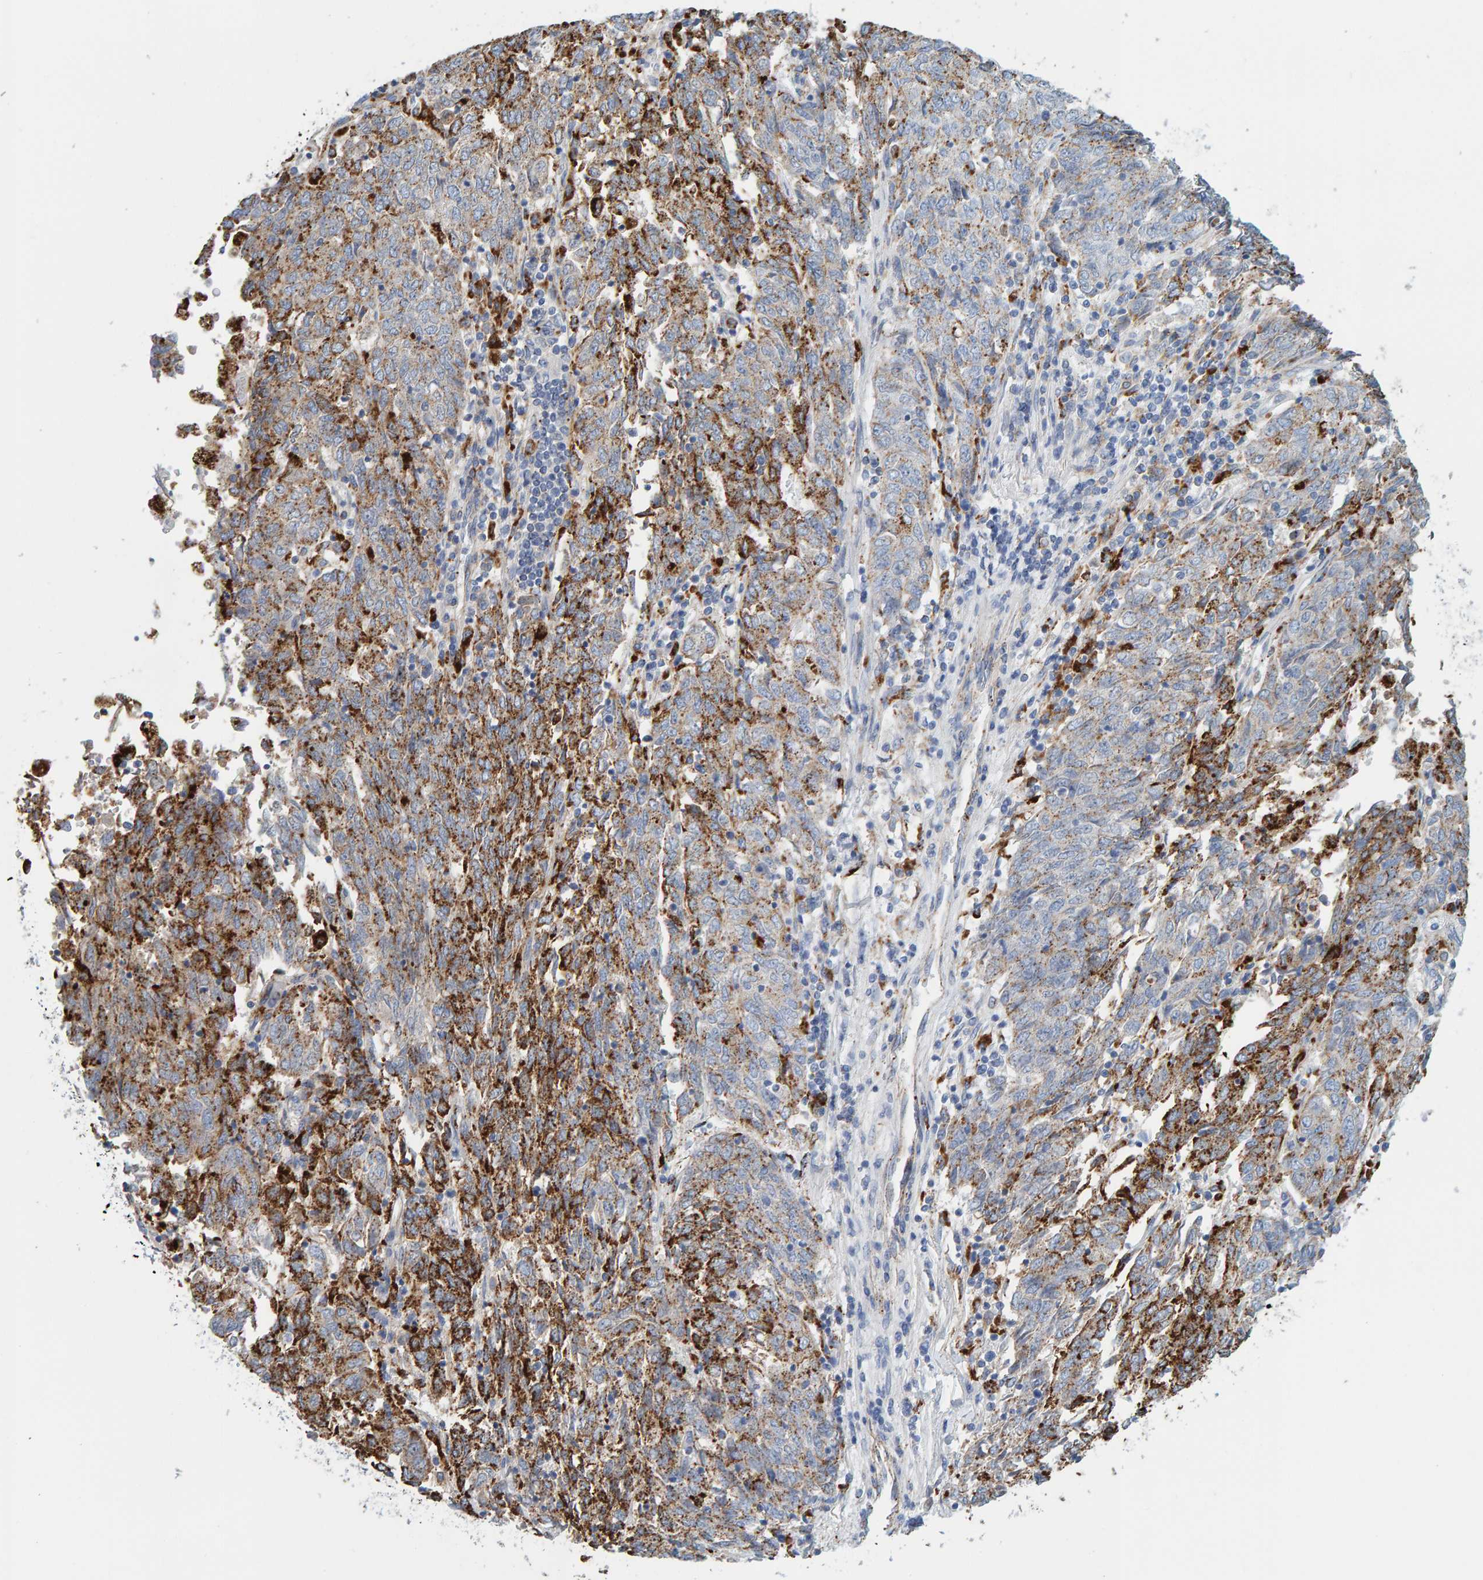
{"staining": {"intensity": "moderate", "quantity": ">75%", "location": "cytoplasmic/membranous"}, "tissue": "endometrial cancer", "cell_type": "Tumor cells", "image_type": "cancer", "snomed": [{"axis": "morphology", "description": "Adenocarcinoma, NOS"}, {"axis": "topography", "description": "Endometrium"}], "caption": "Endometrial cancer stained for a protein shows moderate cytoplasmic/membranous positivity in tumor cells.", "gene": "BIN3", "patient": {"sex": "female", "age": 80}}